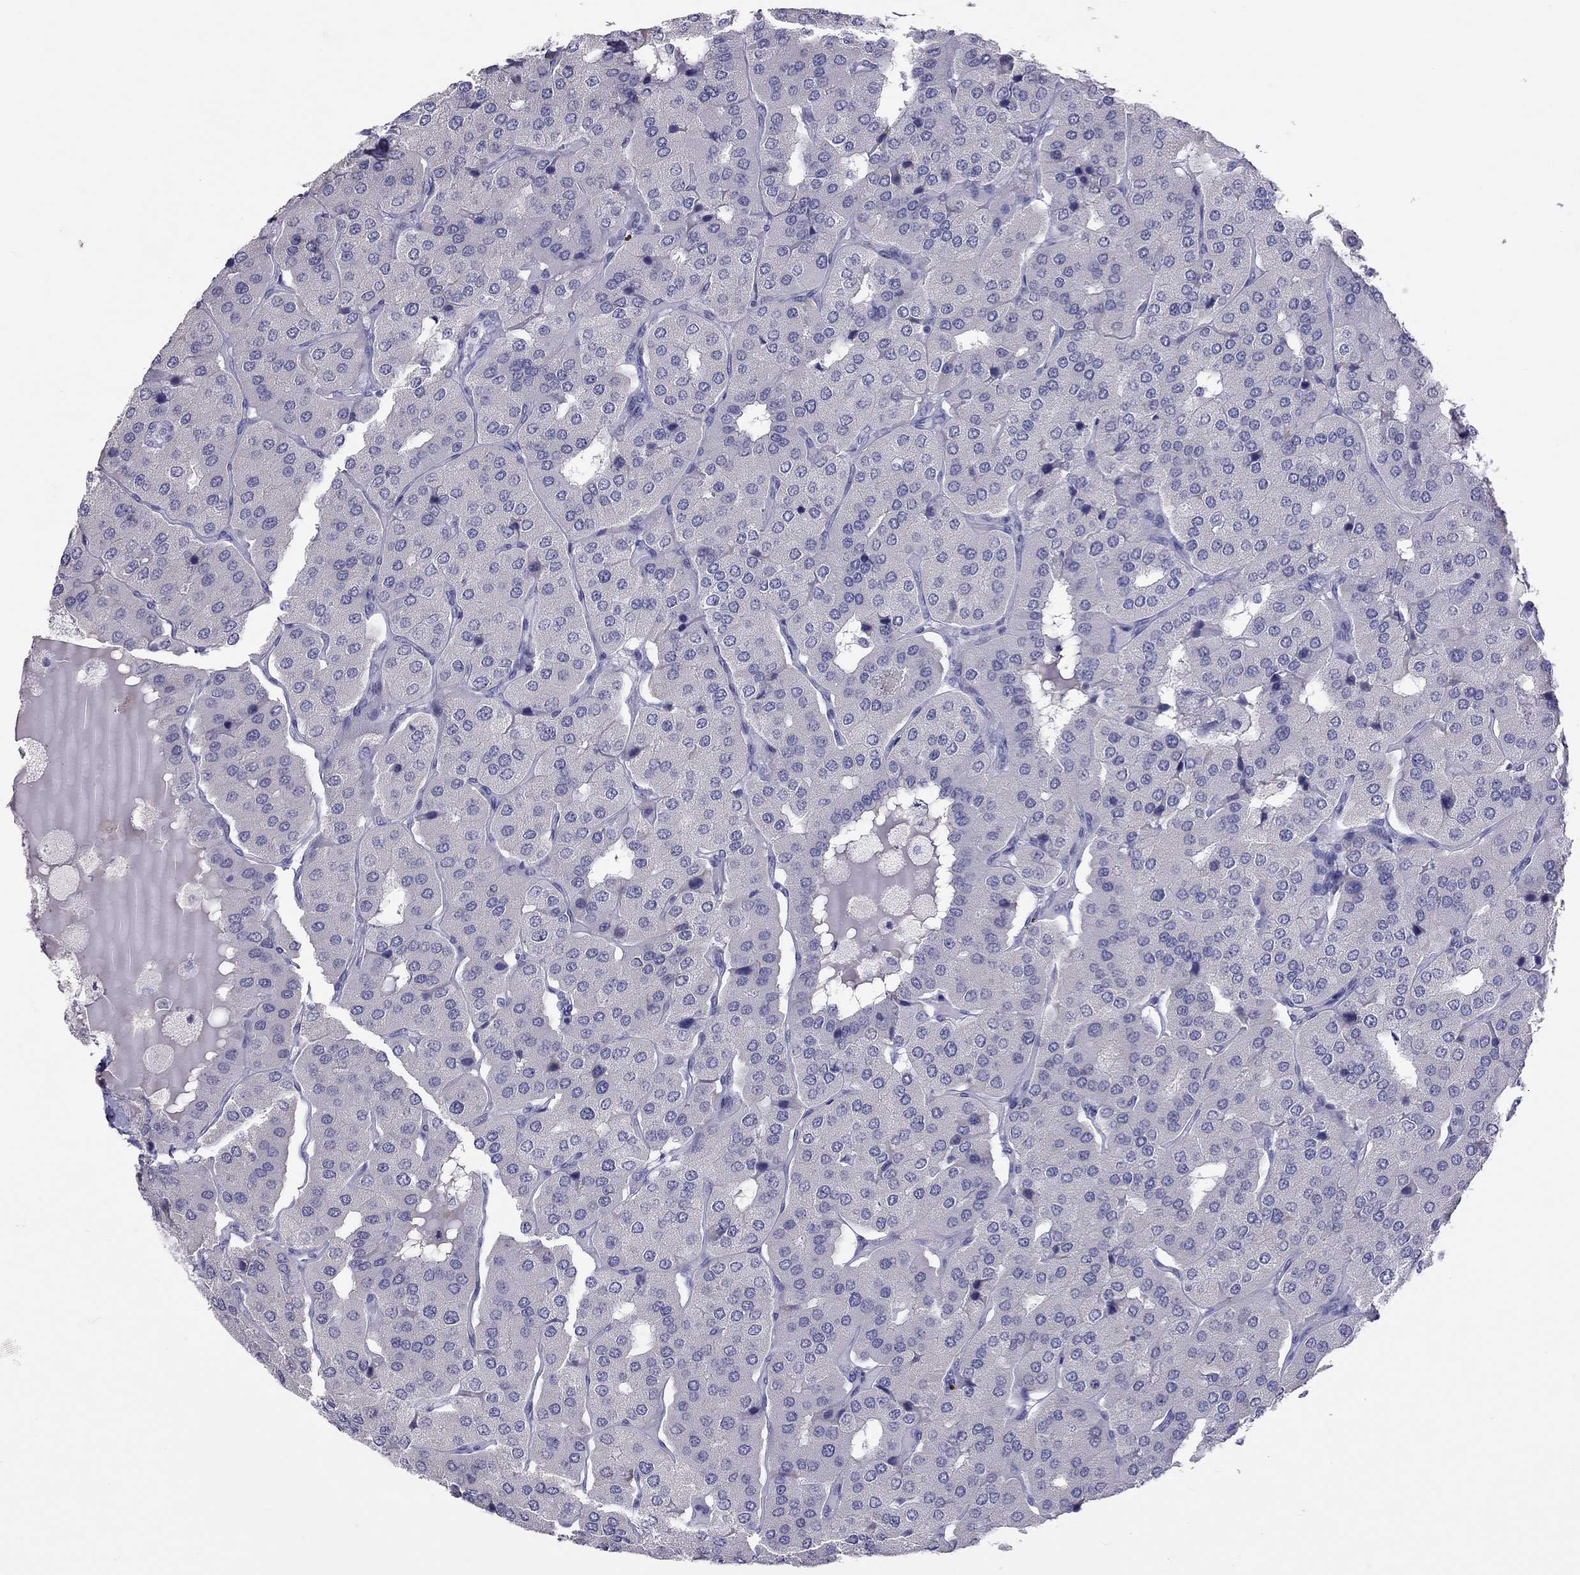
{"staining": {"intensity": "negative", "quantity": "none", "location": "none"}, "tissue": "parathyroid gland", "cell_type": "Glandular cells", "image_type": "normal", "snomed": [{"axis": "morphology", "description": "Normal tissue, NOS"}, {"axis": "morphology", "description": "Adenoma, NOS"}, {"axis": "topography", "description": "Parathyroid gland"}], "caption": "Protein analysis of unremarkable parathyroid gland exhibits no significant expression in glandular cells. (Stains: DAB IHC with hematoxylin counter stain, Microscopy: brightfield microscopy at high magnification).", "gene": "JHY", "patient": {"sex": "female", "age": 86}}